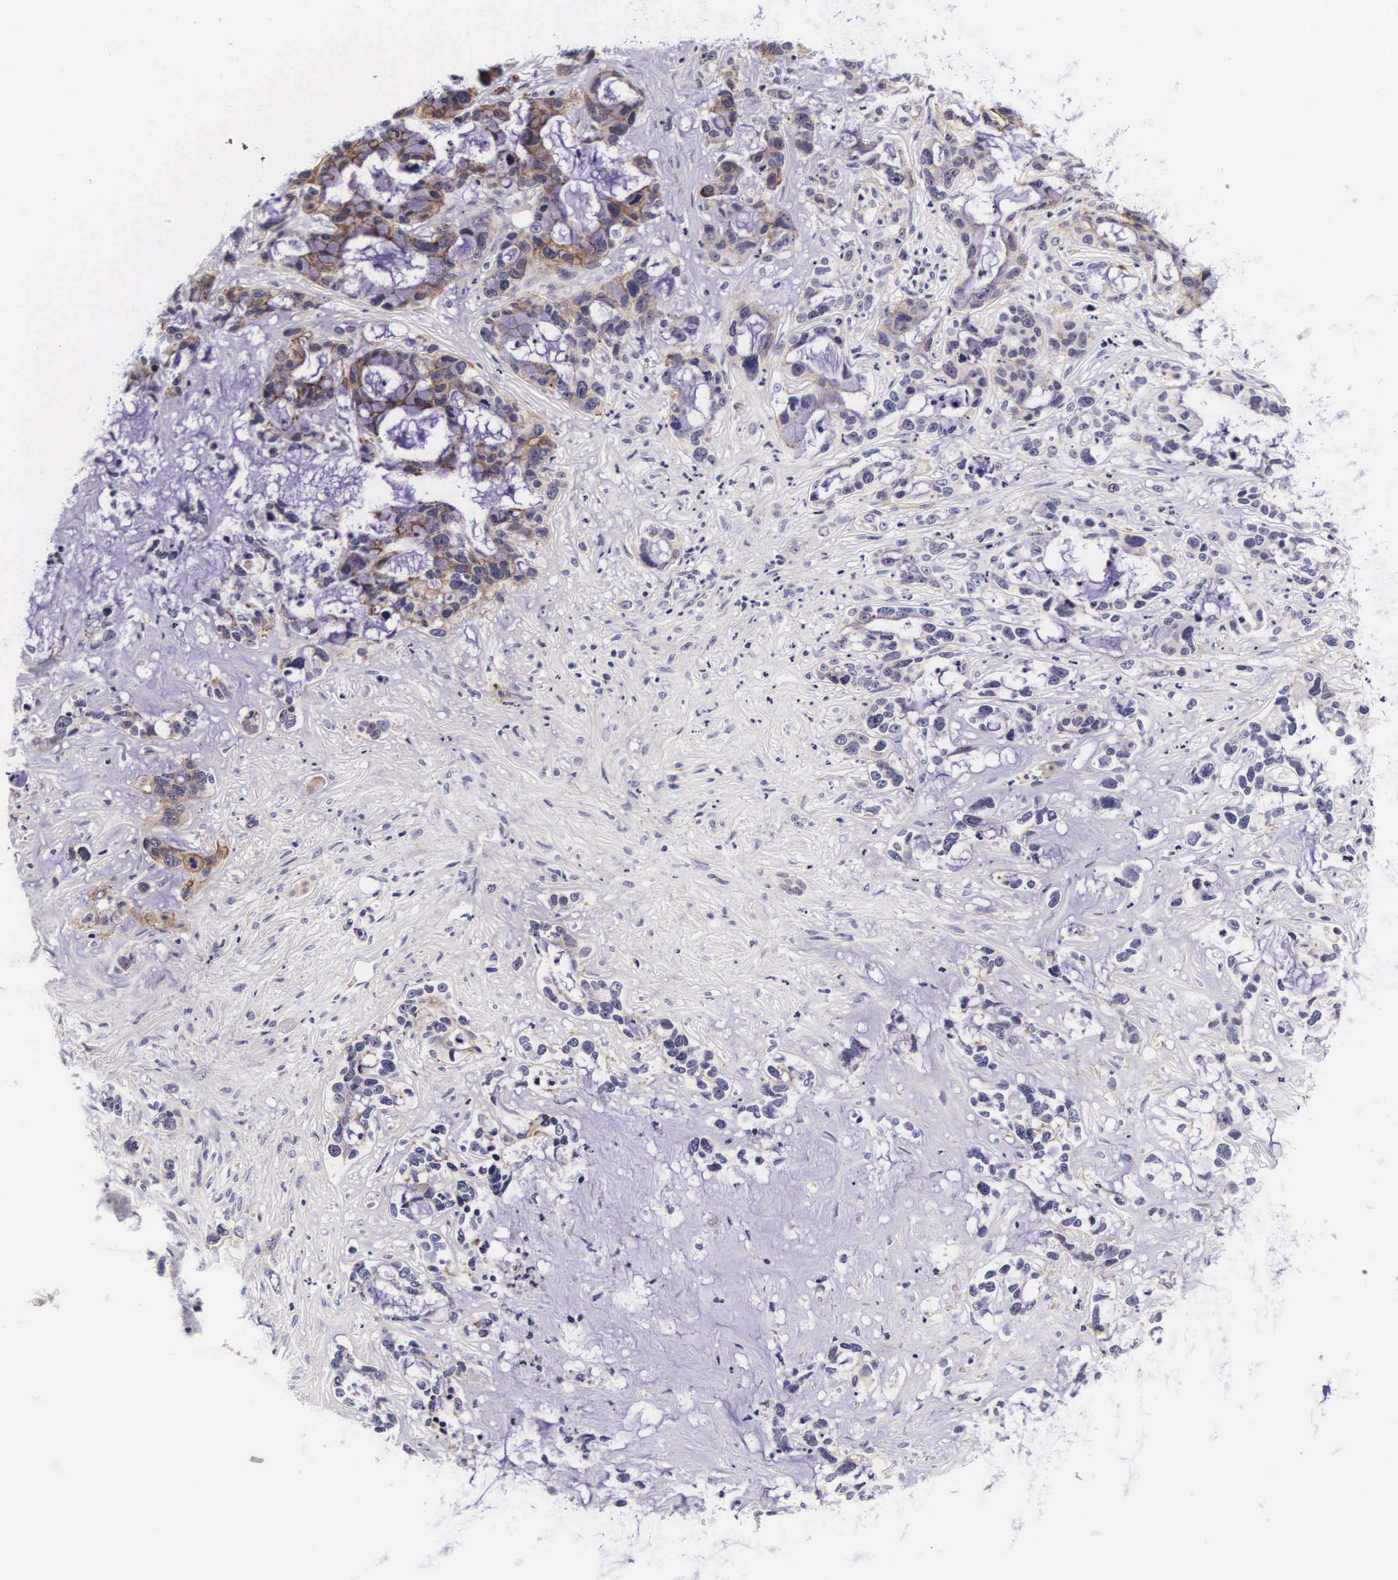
{"staining": {"intensity": "moderate", "quantity": "25%-75%", "location": "cytoplasmic/membranous"}, "tissue": "liver cancer", "cell_type": "Tumor cells", "image_type": "cancer", "snomed": [{"axis": "morphology", "description": "Cholangiocarcinoma"}, {"axis": "topography", "description": "Liver"}], "caption": "High-magnification brightfield microscopy of cholangiocarcinoma (liver) stained with DAB (brown) and counterstained with hematoxylin (blue). tumor cells exhibit moderate cytoplasmic/membranous staining is identified in approximately25%-75% of cells.", "gene": "PHETA2", "patient": {"sex": "female", "age": 65}}